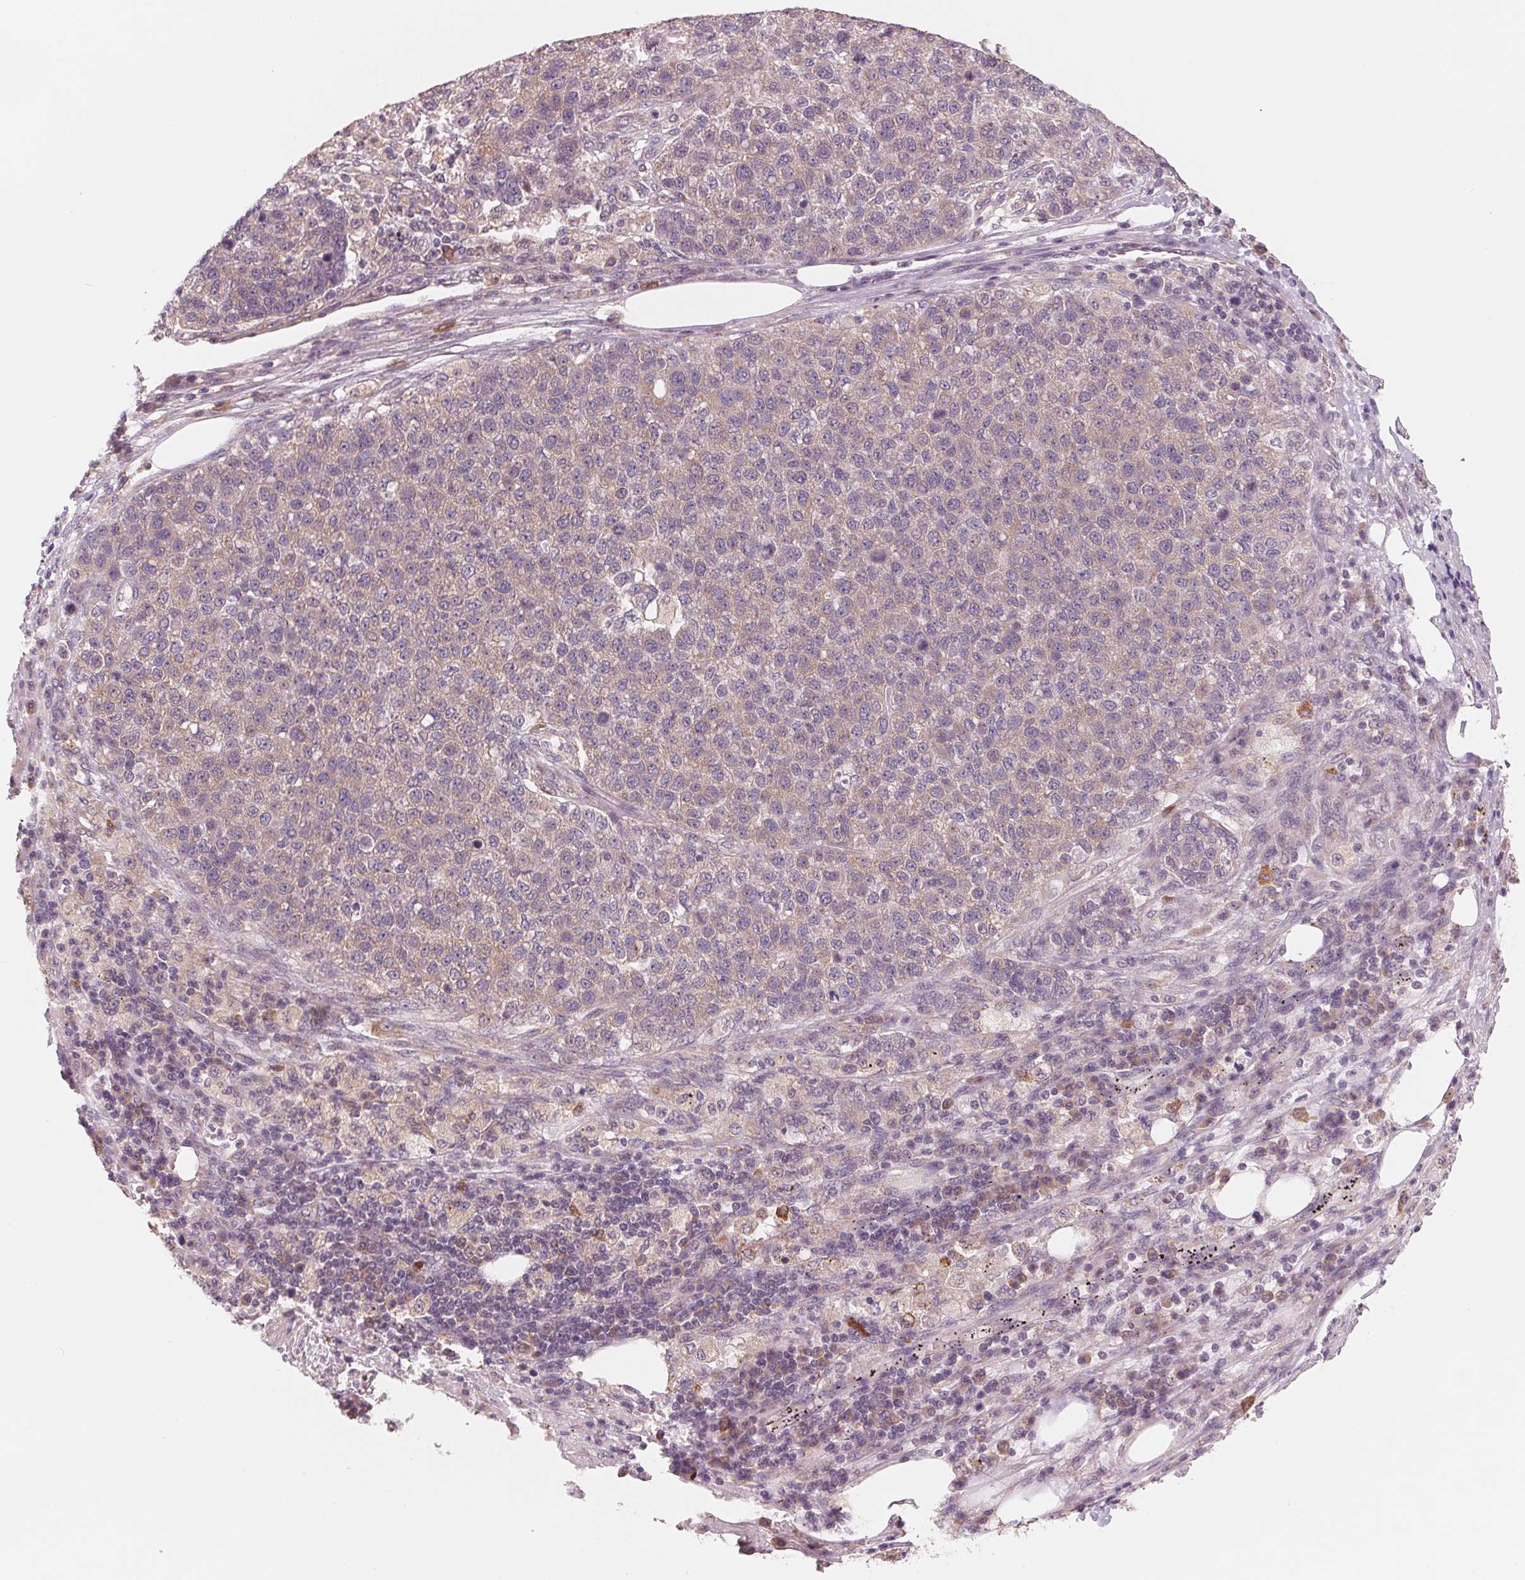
{"staining": {"intensity": "weak", "quantity": "25%-75%", "location": "cytoplasmic/membranous"}, "tissue": "pancreatic cancer", "cell_type": "Tumor cells", "image_type": "cancer", "snomed": [{"axis": "morphology", "description": "Adenocarcinoma, NOS"}, {"axis": "topography", "description": "Pancreas"}], "caption": "A low amount of weak cytoplasmic/membranous expression is identified in approximately 25%-75% of tumor cells in pancreatic cancer tissue.", "gene": "GIGYF2", "patient": {"sex": "female", "age": 61}}